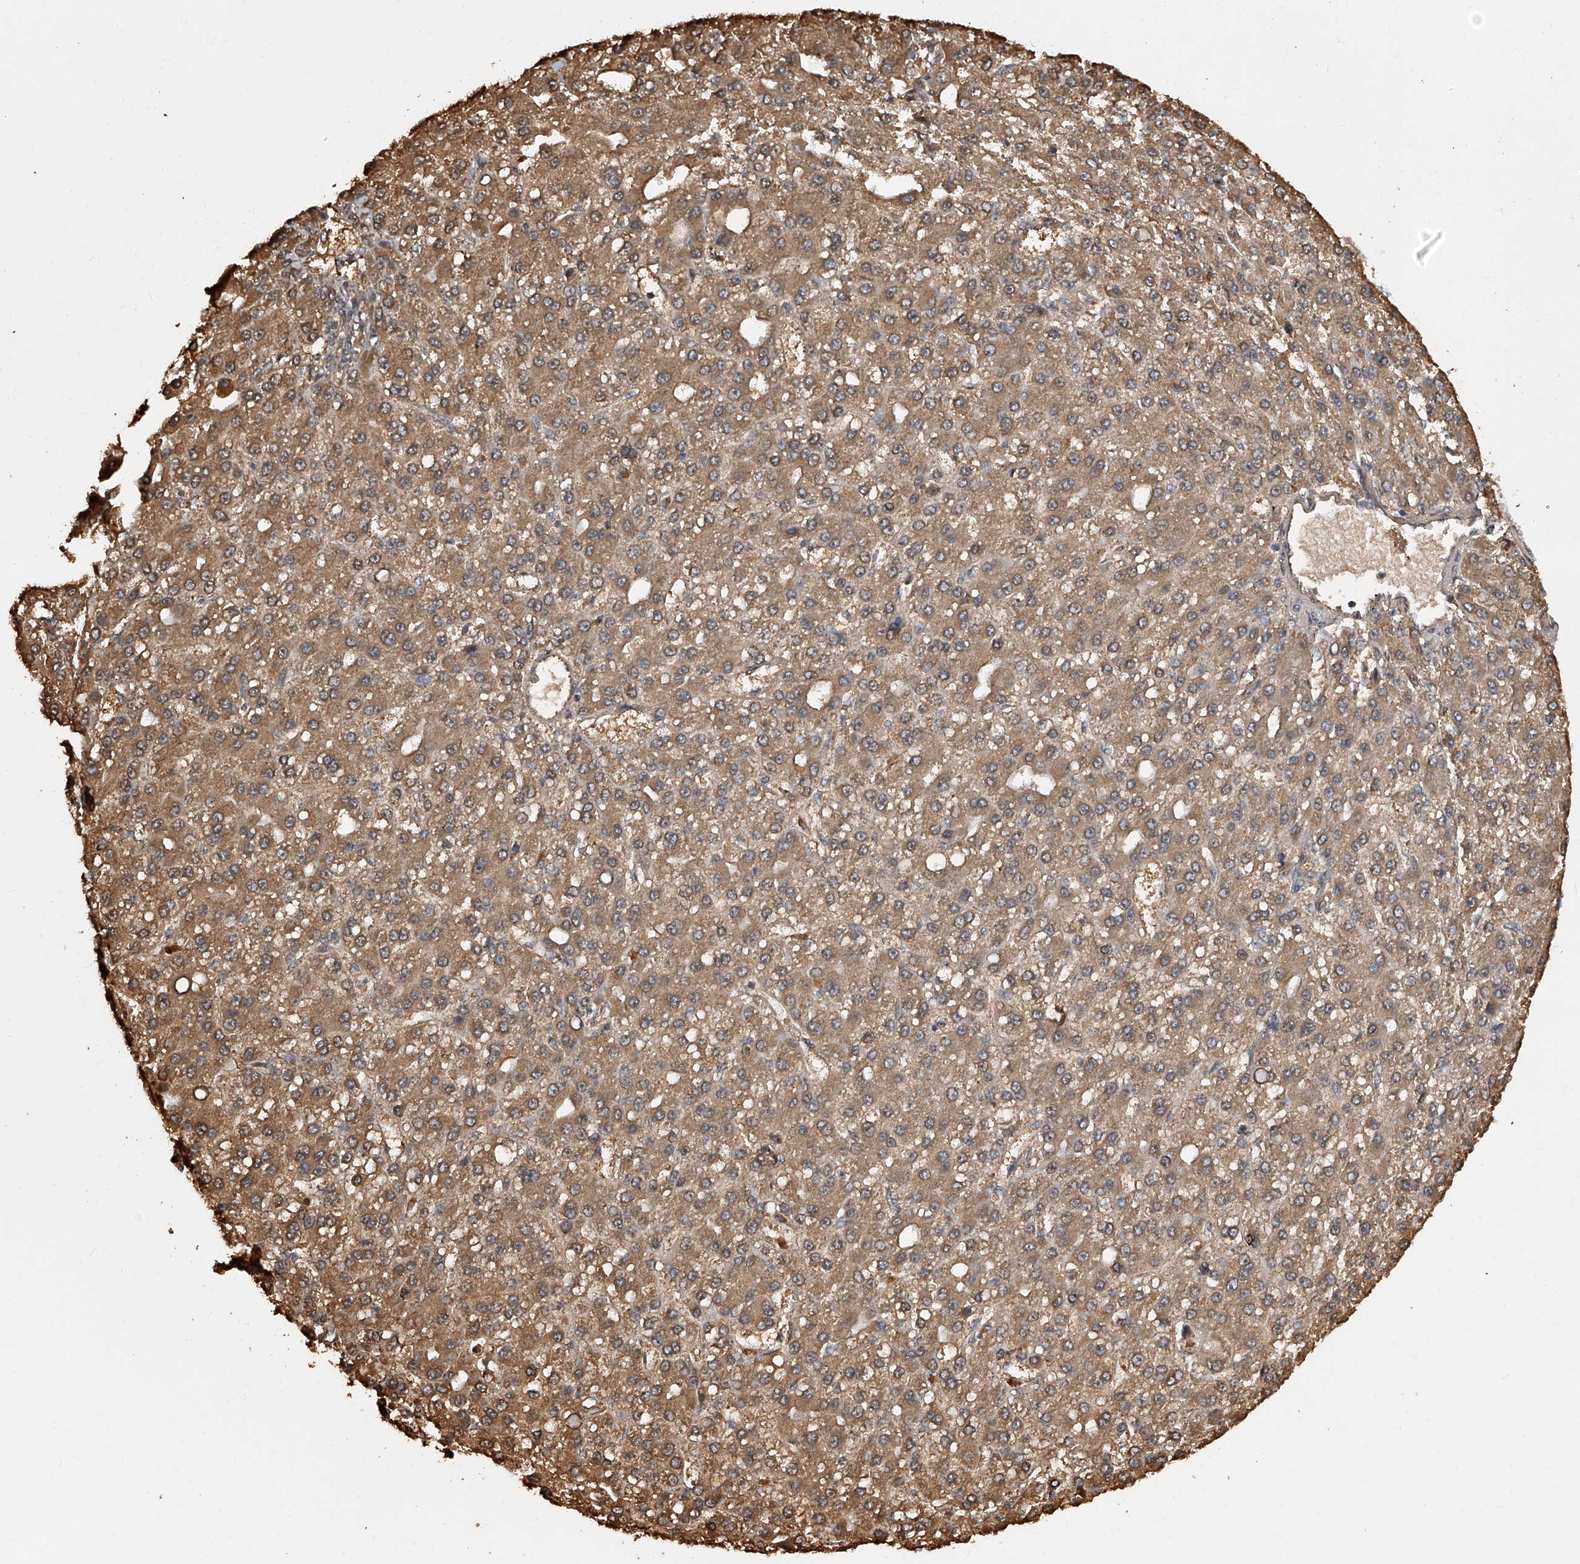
{"staining": {"intensity": "moderate", "quantity": ">75%", "location": "cytoplasmic/membranous"}, "tissue": "liver cancer", "cell_type": "Tumor cells", "image_type": "cancer", "snomed": [{"axis": "morphology", "description": "Carcinoma, Hepatocellular, NOS"}, {"axis": "topography", "description": "Liver"}], "caption": "This is a micrograph of immunohistochemistry staining of liver cancer (hepatocellular carcinoma), which shows moderate positivity in the cytoplasmic/membranous of tumor cells.", "gene": "GMDS", "patient": {"sex": "male", "age": 67}}